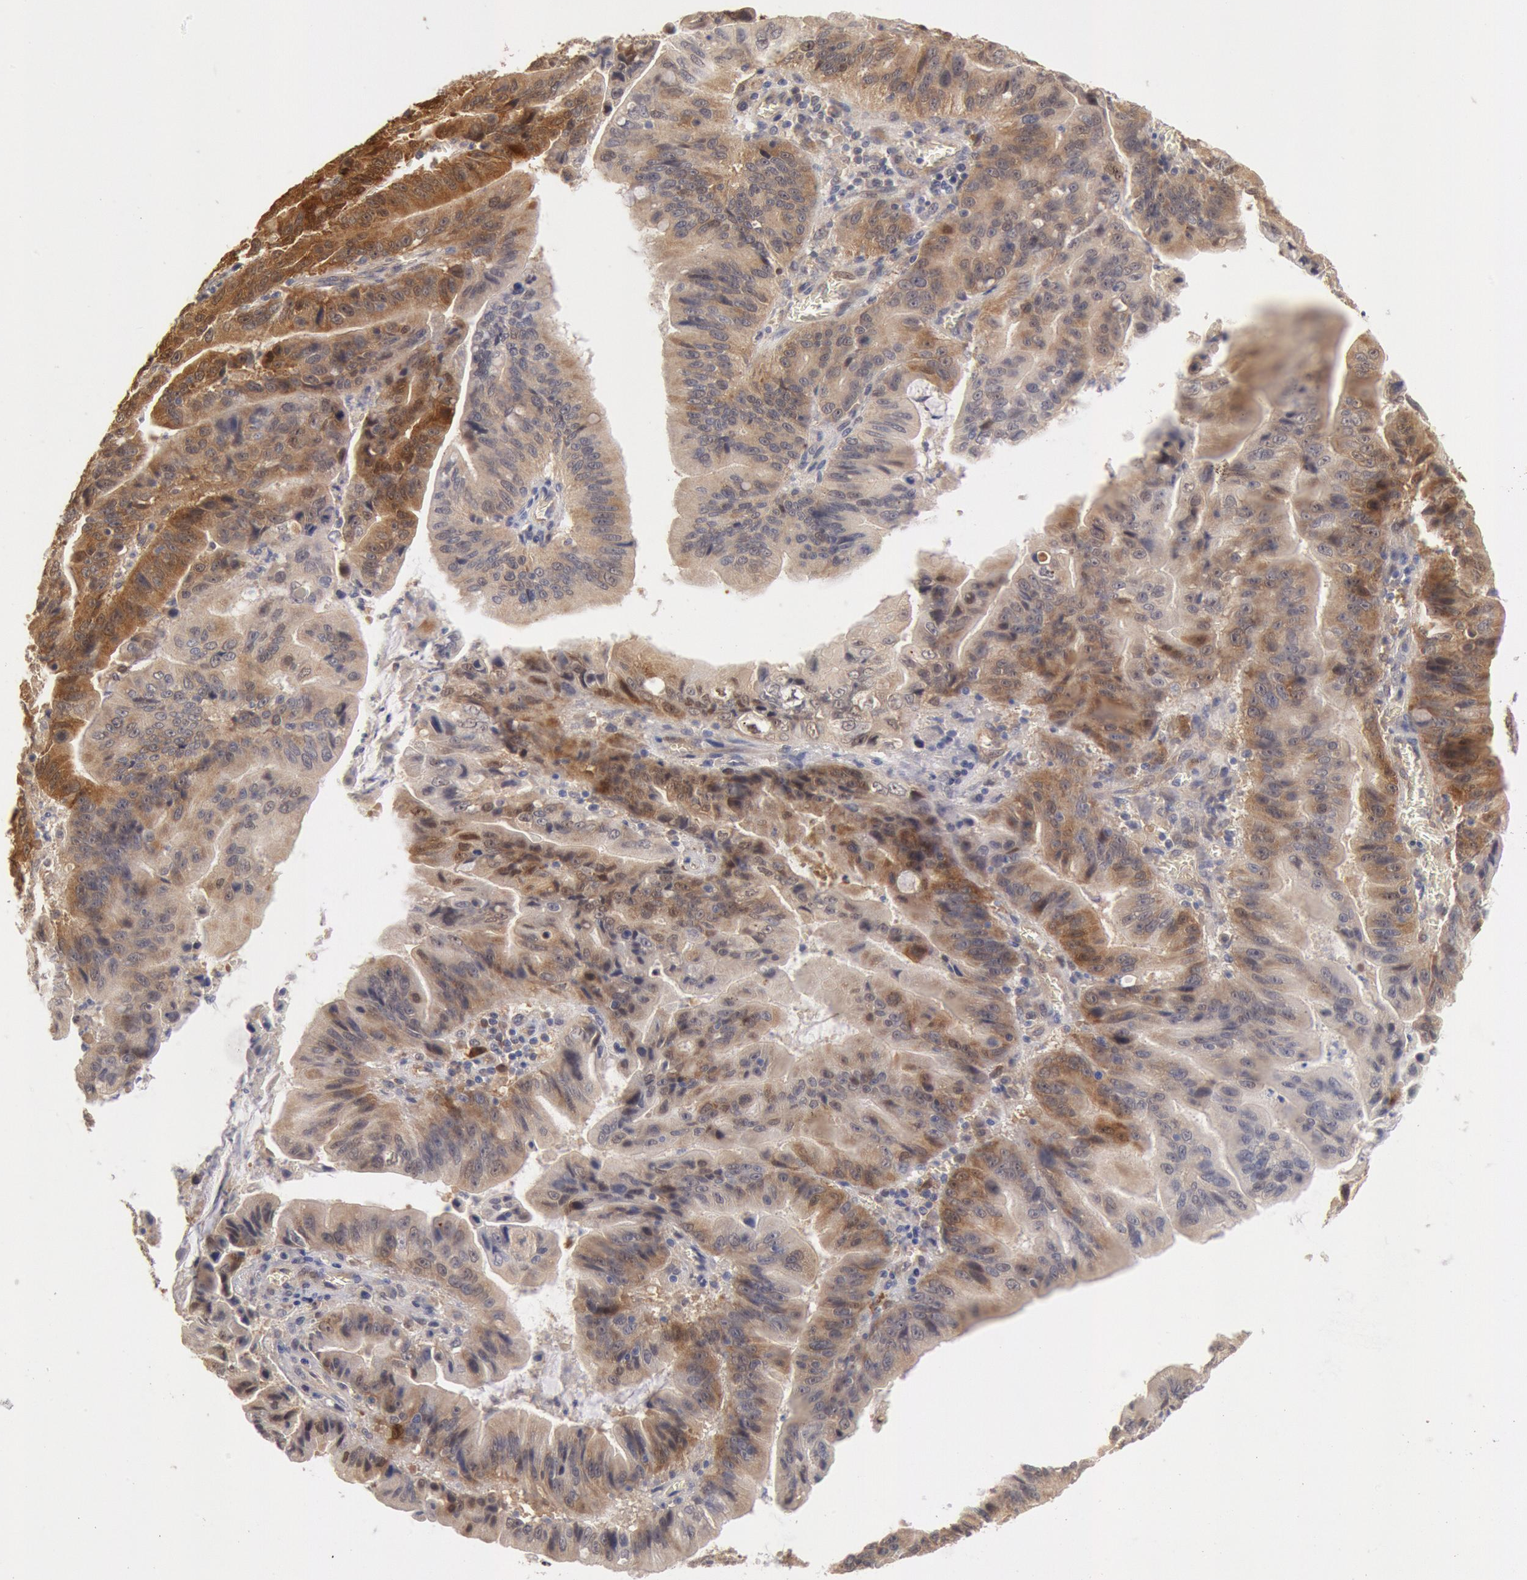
{"staining": {"intensity": "moderate", "quantity": ">75%", "location": "cytoplasmic/membranous"}, "tissue": "stomach cancer", "cell_type": "Tumor cells", "image_type": "cancer", "snomed": [{"axis": "morphology", "description": "Adenocarcinoma, NOS"}, {"axis": "topography", "description": "Stomach, upper"}], "caption": "Stomach cancer stained with a protein marker reveals moderate staining in tumor cells.", "gene": "DNAJA1", "patient": {"sex": "male", "age": 63}}